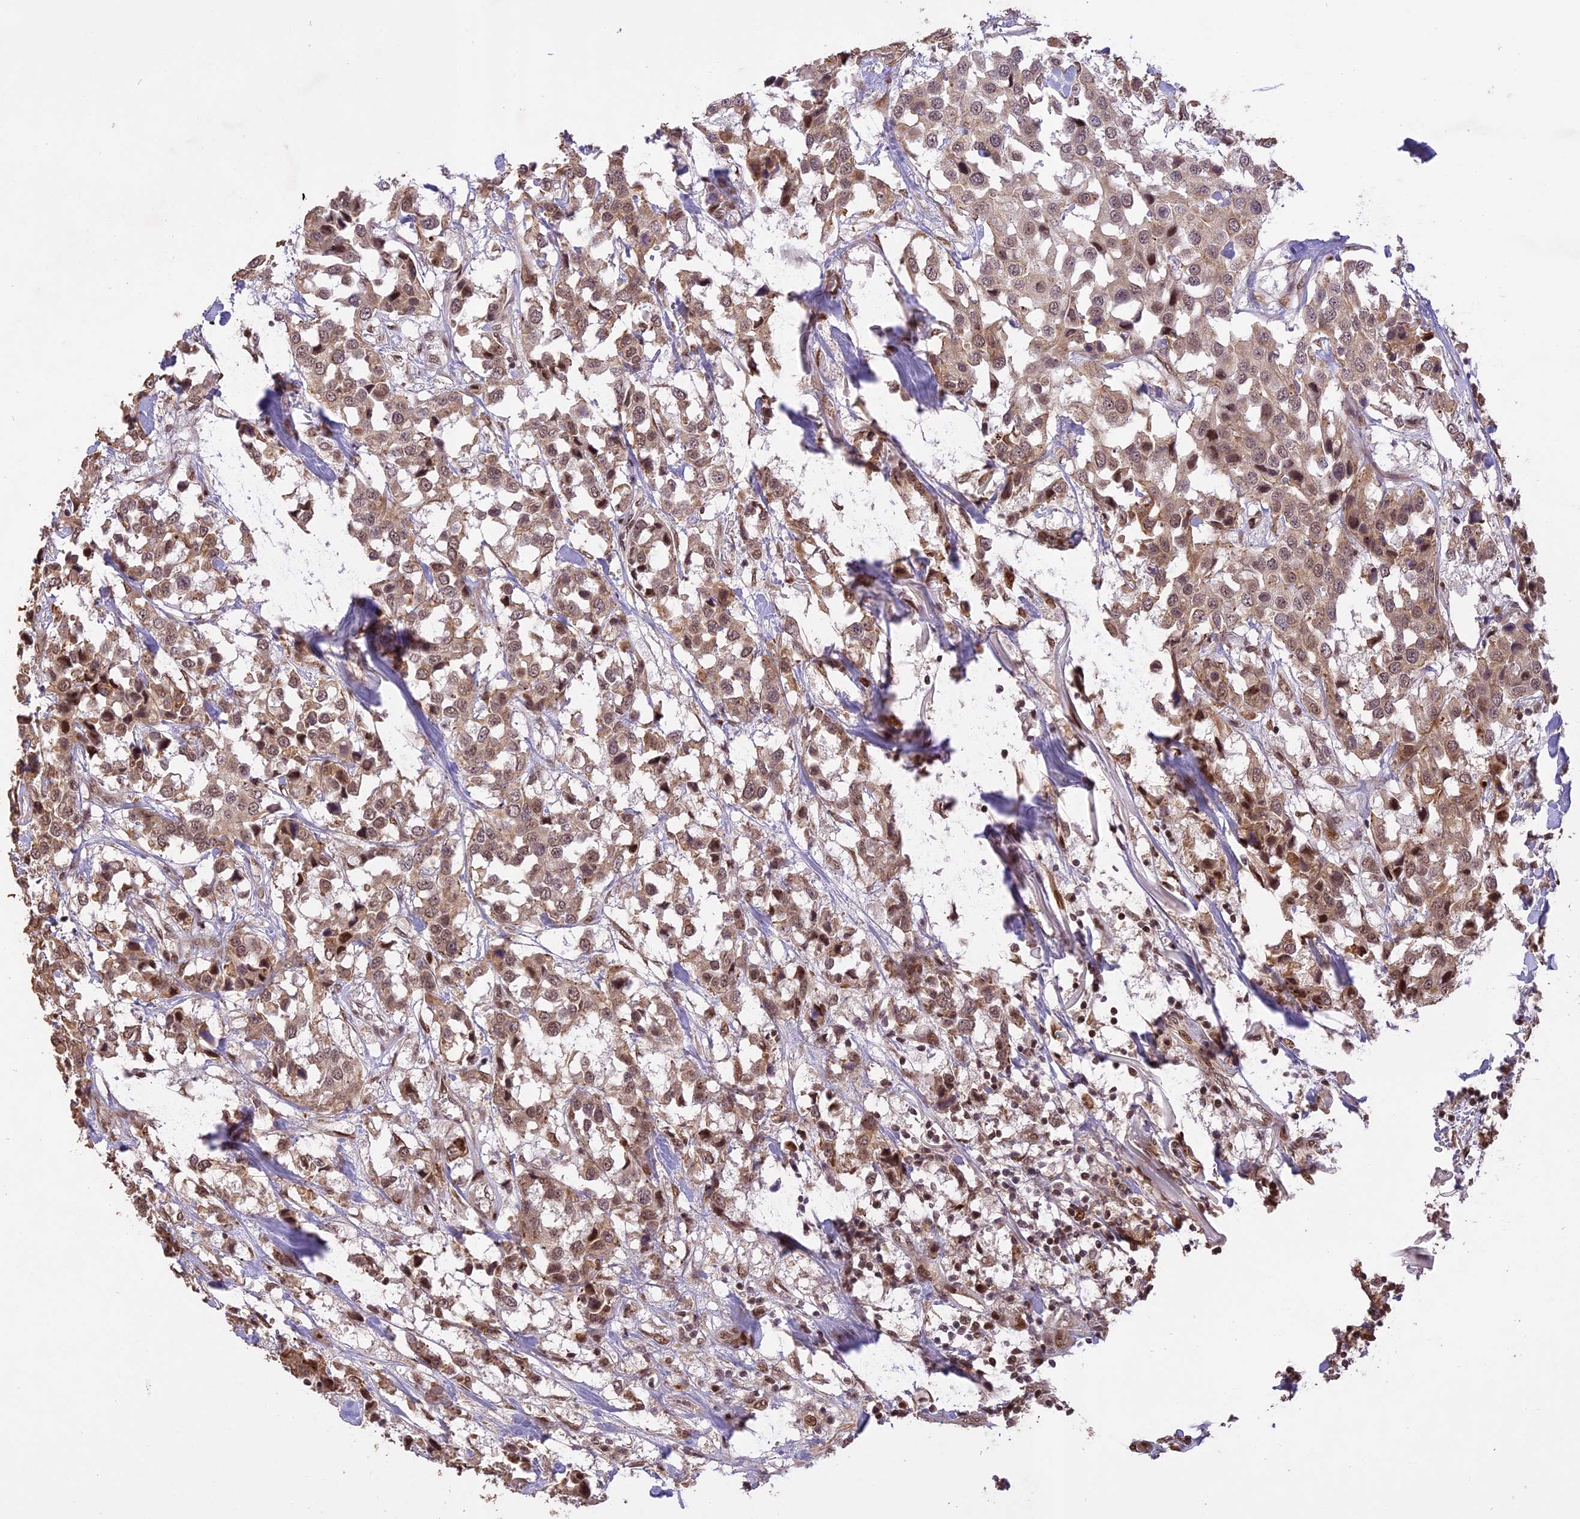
{"staining": {"intensity": "moderate", "quantity": ">75%", "location": "cytoplasmic/membranous,nuclear"}, "tissue": "breast cancer", "cell_type": "Tumor cells", "image_type": "cancer", "snomed": [{"axis": "morphology", "description": "Duct carcinoma"}, {"axis": "topography", "description": "Breast"}], "caption": "Immunohistochemistry (IHC) (DAB) staining of human infiltrating ductal carcinoma (breast) reveals moderate cytoplasmic/membranous and nuclear protein positivity in approximately >75% of tumor cells.", "gene": "PRELID2", "patient": {"sex": "female", "age": 80}}